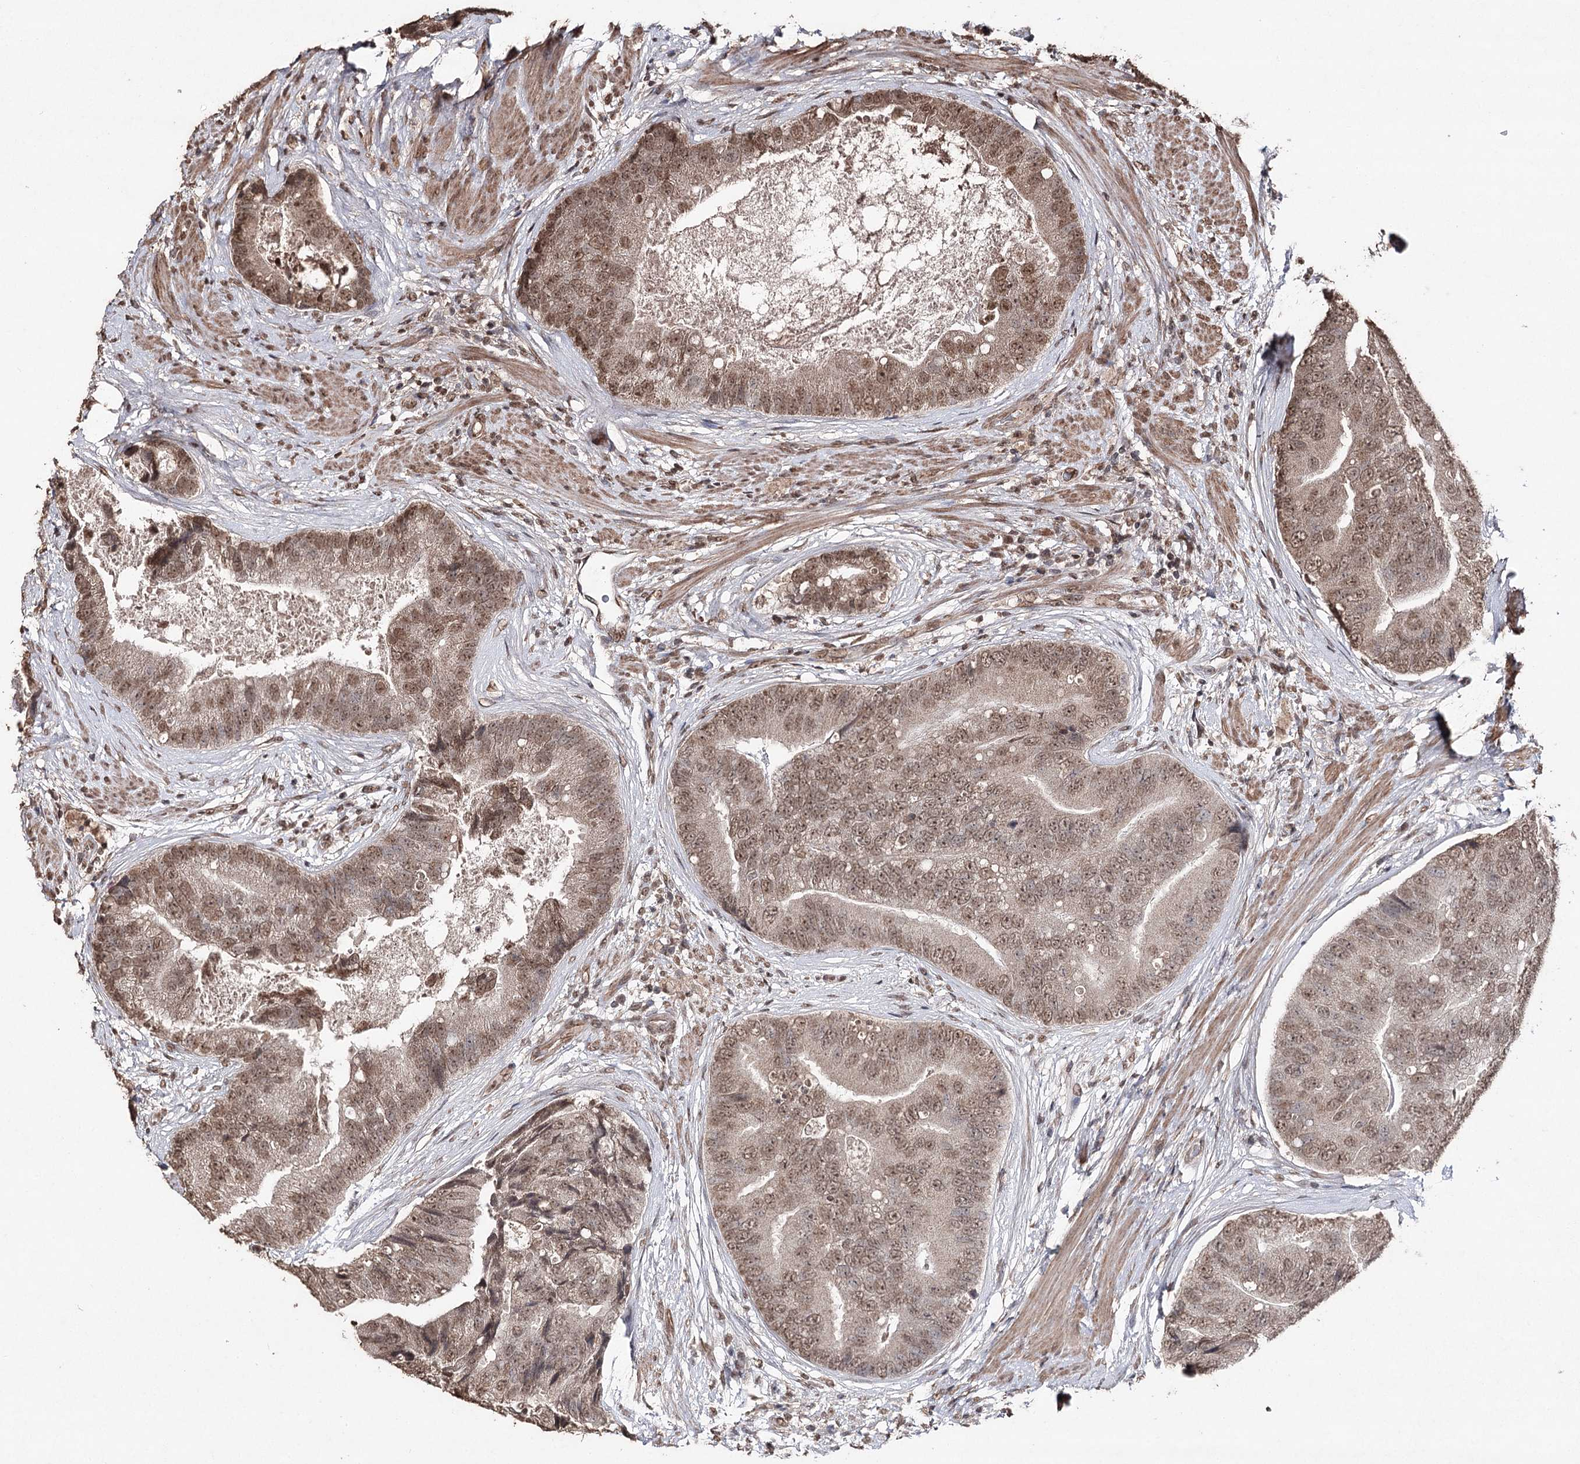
{"staining": {"intensity": "moderate", "quantity": ">75%", "location": "nuclear"}, "tissue": "prostate cancer", "cell_type": "Tumor cells", "image_type": "cancer", "snomed": [{"axis": "morphology", "description": "Adenocarcinoma, High grade"}, {"axis": "topography", "description": "Prostate"}], "caption": "Human prostate cancer stained with a brown dye displays moderate nuclear positive positivity in about >75% of tumor cells.", "gene": "ATG14", "patient": {"sex": "male", "age": 70}}